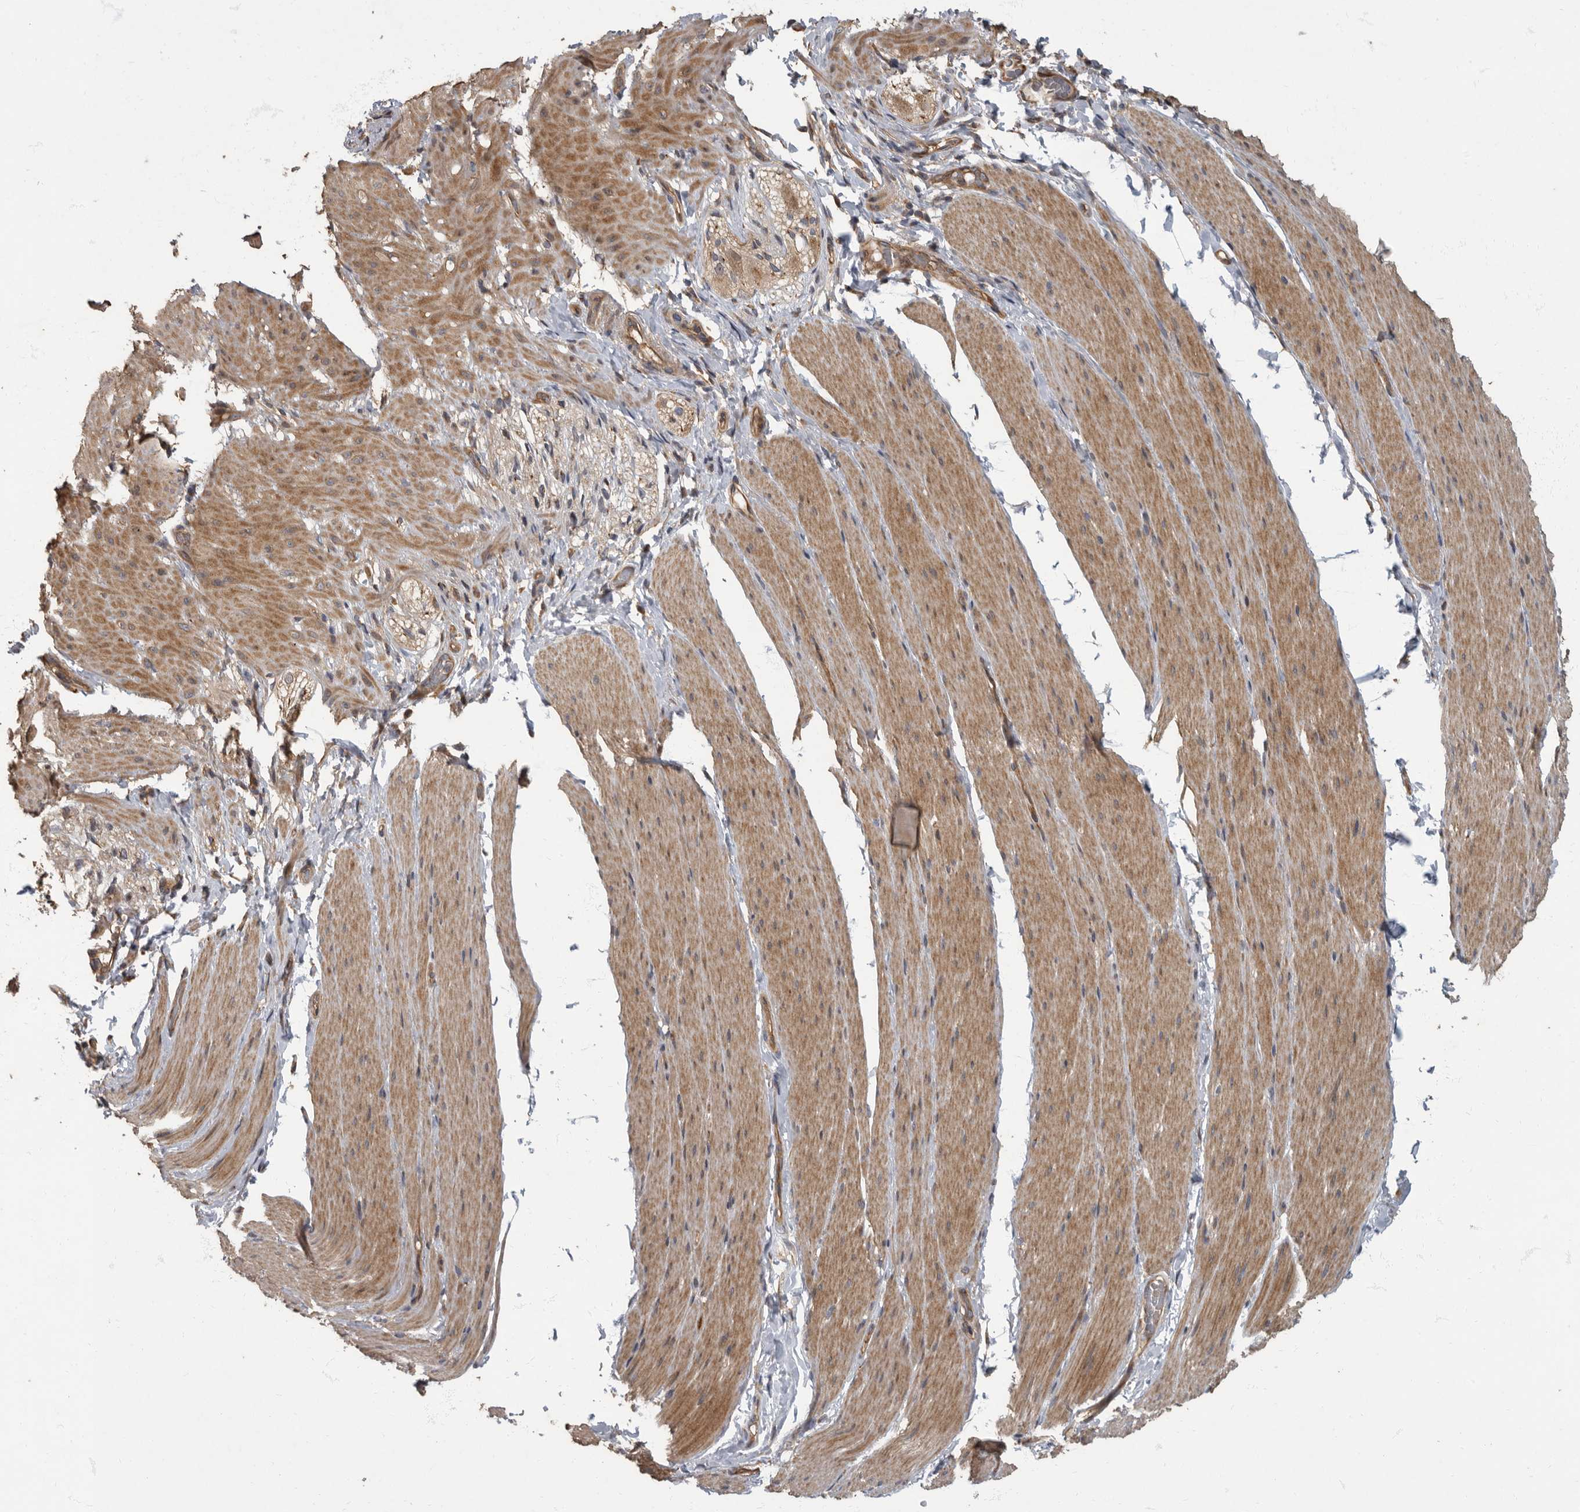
{"staining": {"intensity": "moderate", "quantity": "25%-75%", "location": "cytoplasmic/membranous"}, "tissue": "smooth muscle", "cell_type": "Smooth muscle cells", "image_type": "normal", "snomed": [{"axis": "morphology", "description": "Normal tissue, NOS"}, {"axis": "topography", "description": "Smooth muscle"}, {"axis": "topography", "description": "Small intestine"}], "caption": "This histopathology image exhibits IHC staining of benign human smooth muscle, with medium moderate cytoplasmic/membranous expression in approximately 25%-75% of smooth muscle cells.", "gene": "IQCK", "patient": {"sex": "female", "age": 84}}